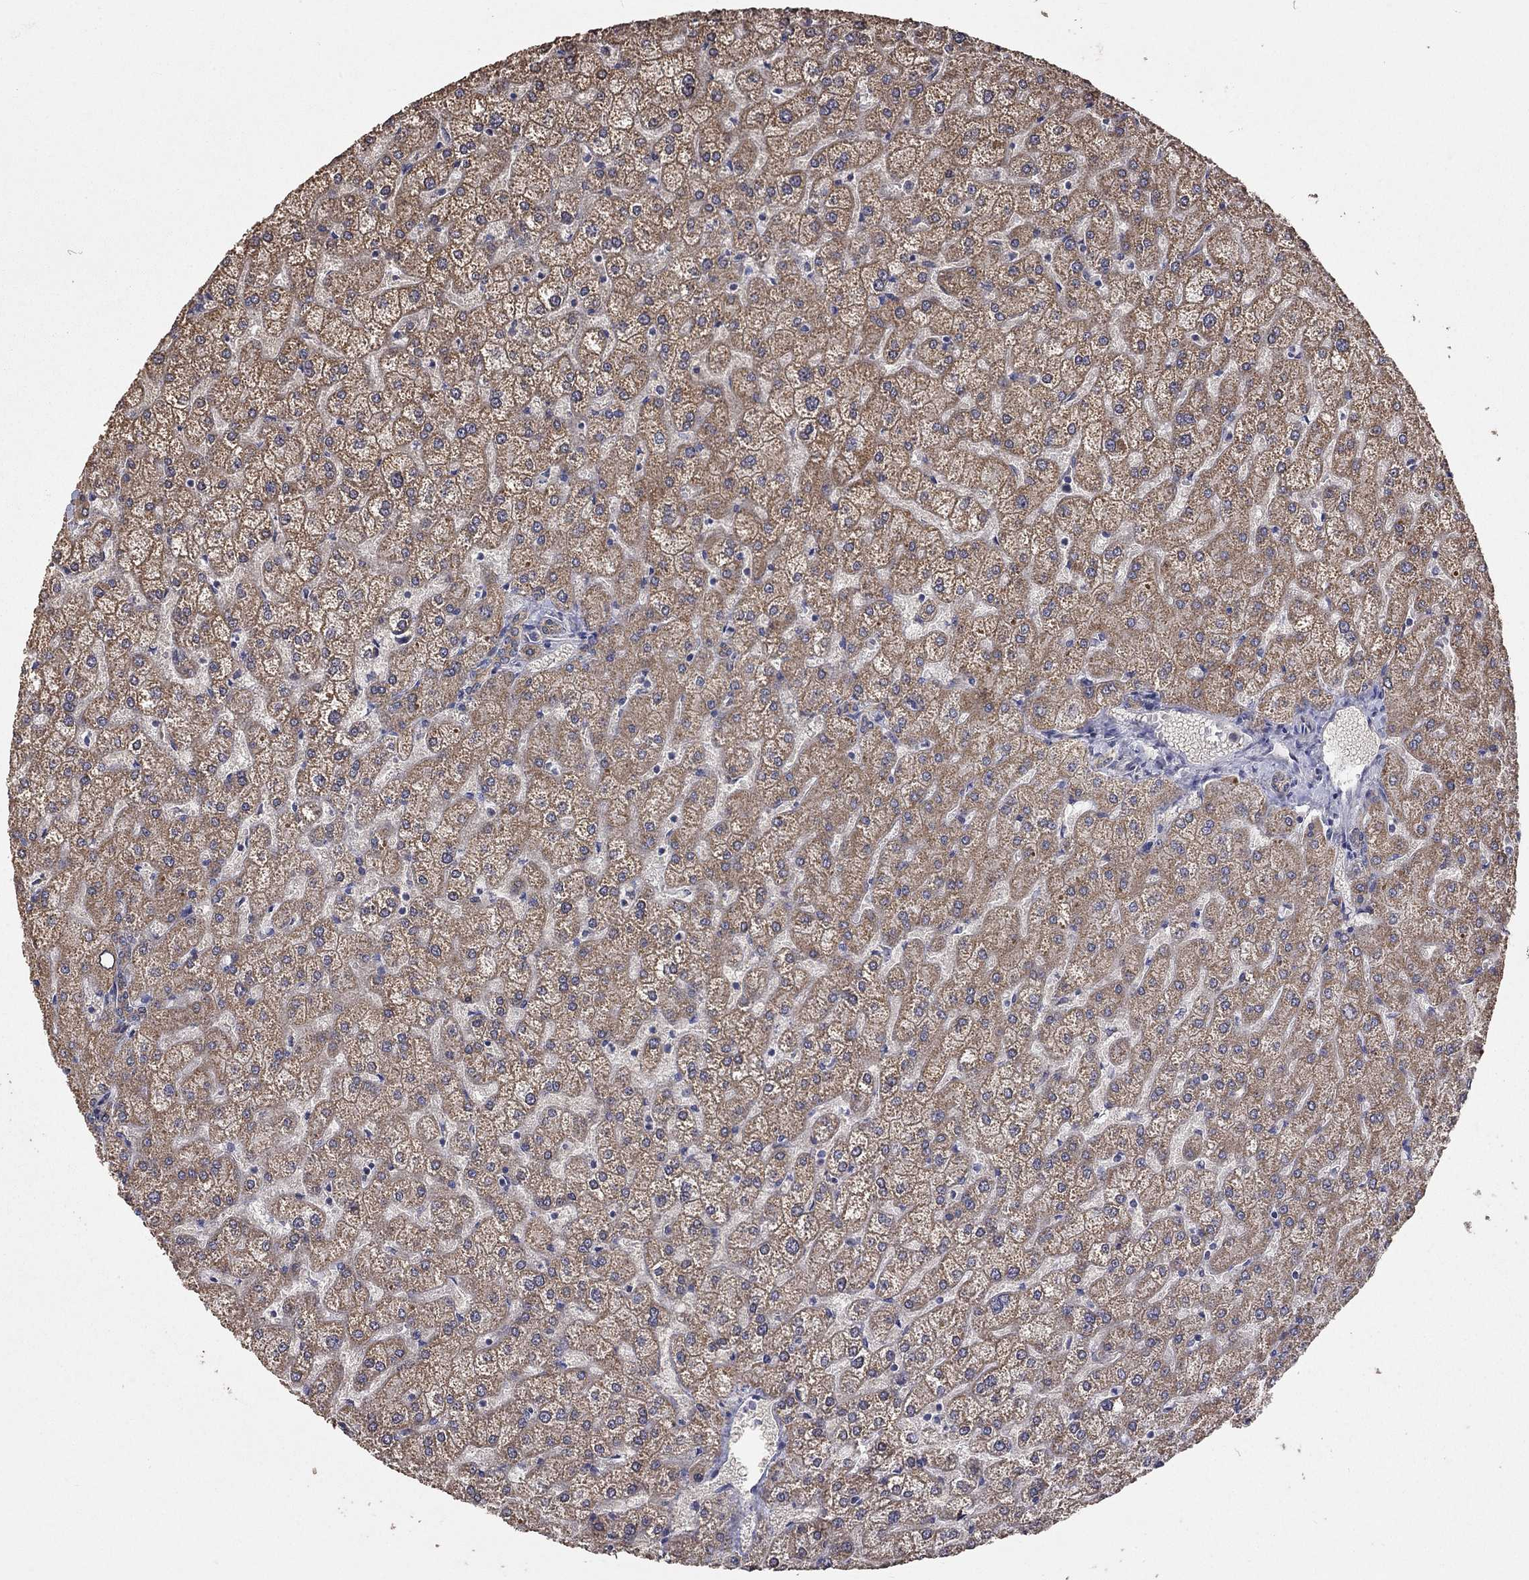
{"staining": {"intensity": "weak", "quantity": "25%-75%", "location": "cytoplasmic/membranous"}, "tissue": "liver", "cell_type": "Cholangiocytes", "image_type": "normal", "snomed": [{"axis": "morphology", "description": "Normal tissue, NOS"}, {"axis": "topography", "description": "Liver"}], "caption": "The histopathology image reveals a brown stain indicating the presence of a protein in the cytoplasmic/membranous of cholangiocytes in liver. (DAB IHC, brown staining for protein, blue staining for nuclei).", "gene": "ANKRA2", "patient": {"sex": "female", "age": 32}}